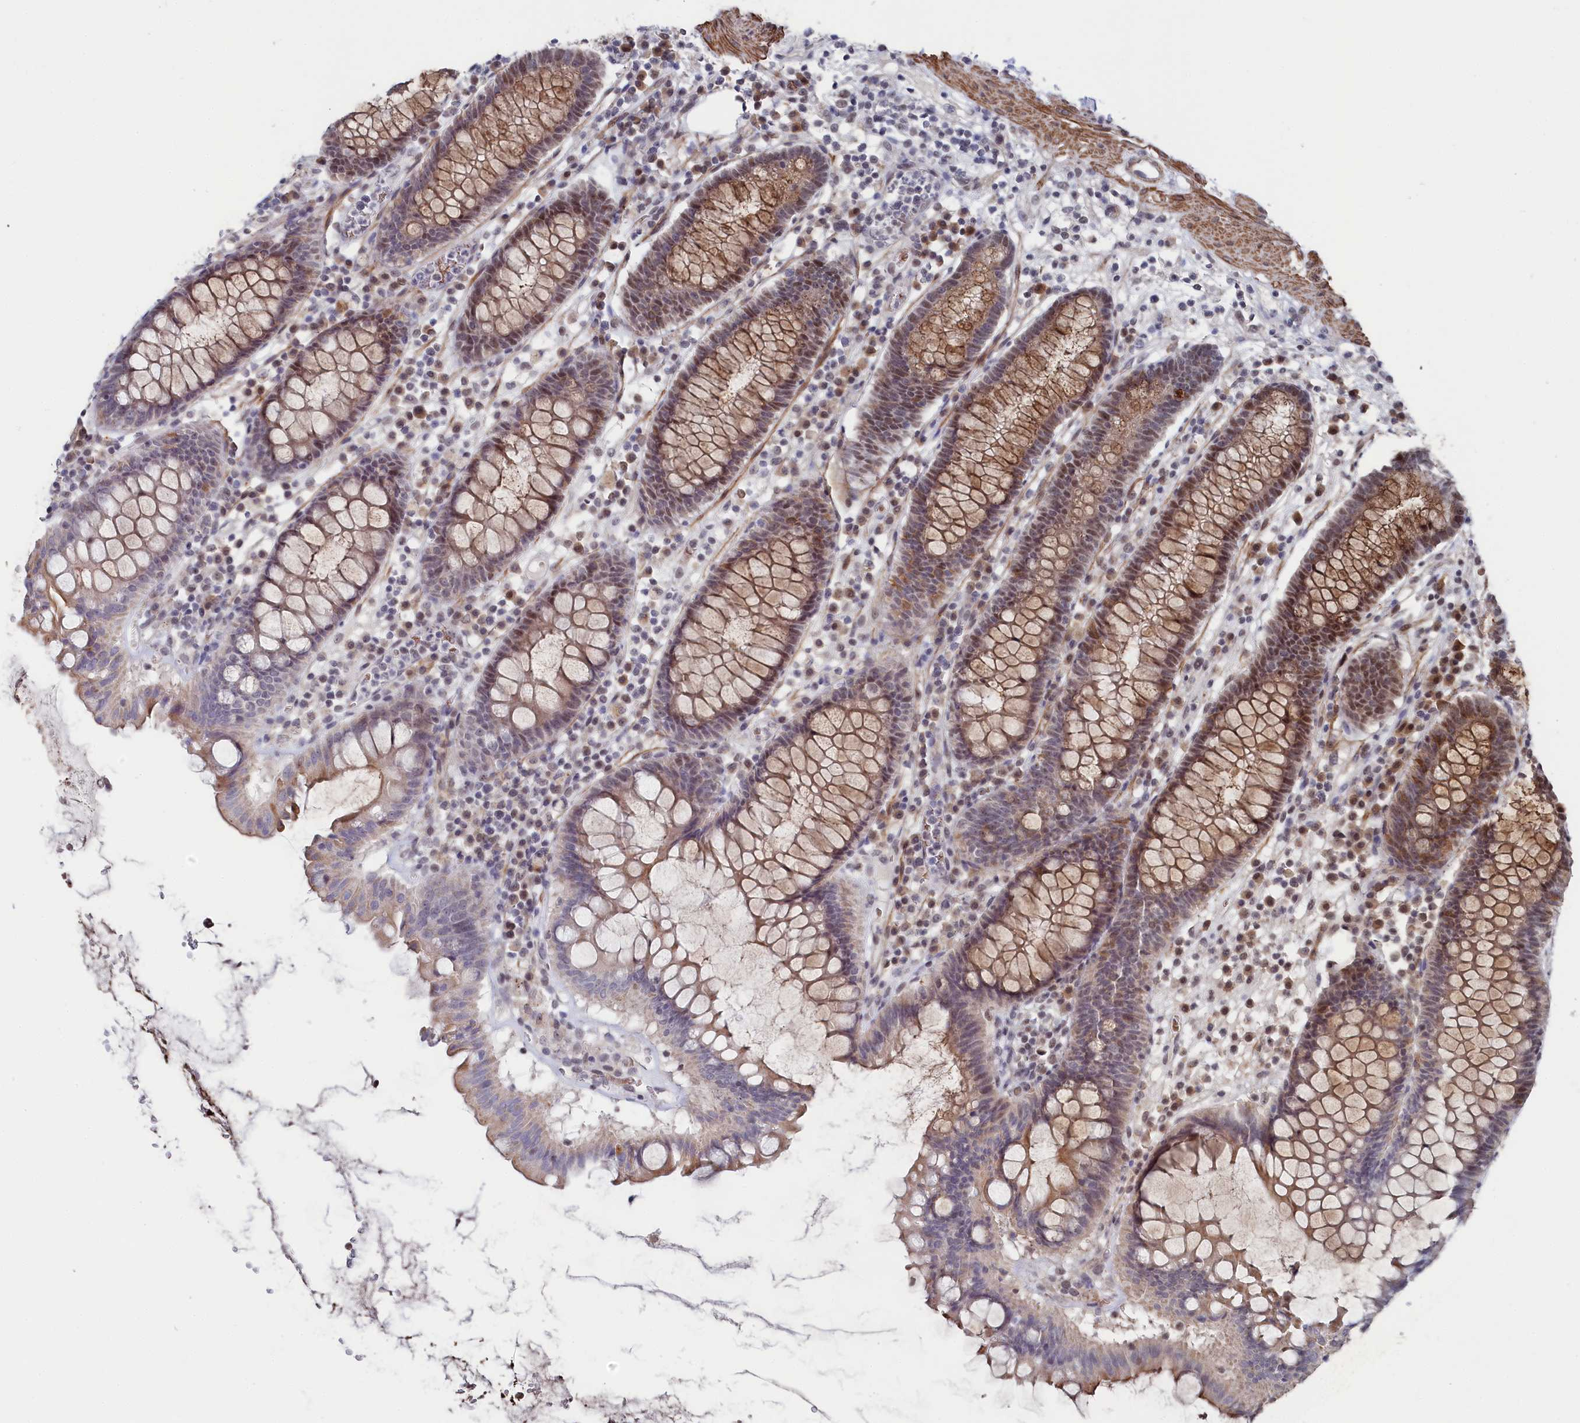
{"staining": {"intensity": "moderate", "quantity": "25%-75%", "location": "cytoplasmic/membranous,nuclear"}, "tissue": "colorectal cancer", "cell_type": "Tumor cells", "image_type": "cancer", "snomed": [{"axis": "morphology", "description": "Normal tissue, NOS"}, {"axis": "morphology", "description": "Adenocarcinoma, NOS"}, {"axis": "topography", "description": "Colon"}], "caption": "Moderate cytoplasmic/membranous and nuclear protein expression is appreciated in about 25%-75% of tumor cells in colorectal cancer.", "gene": "TIGD4", "patient": {"sex": "female", "age": 75}}